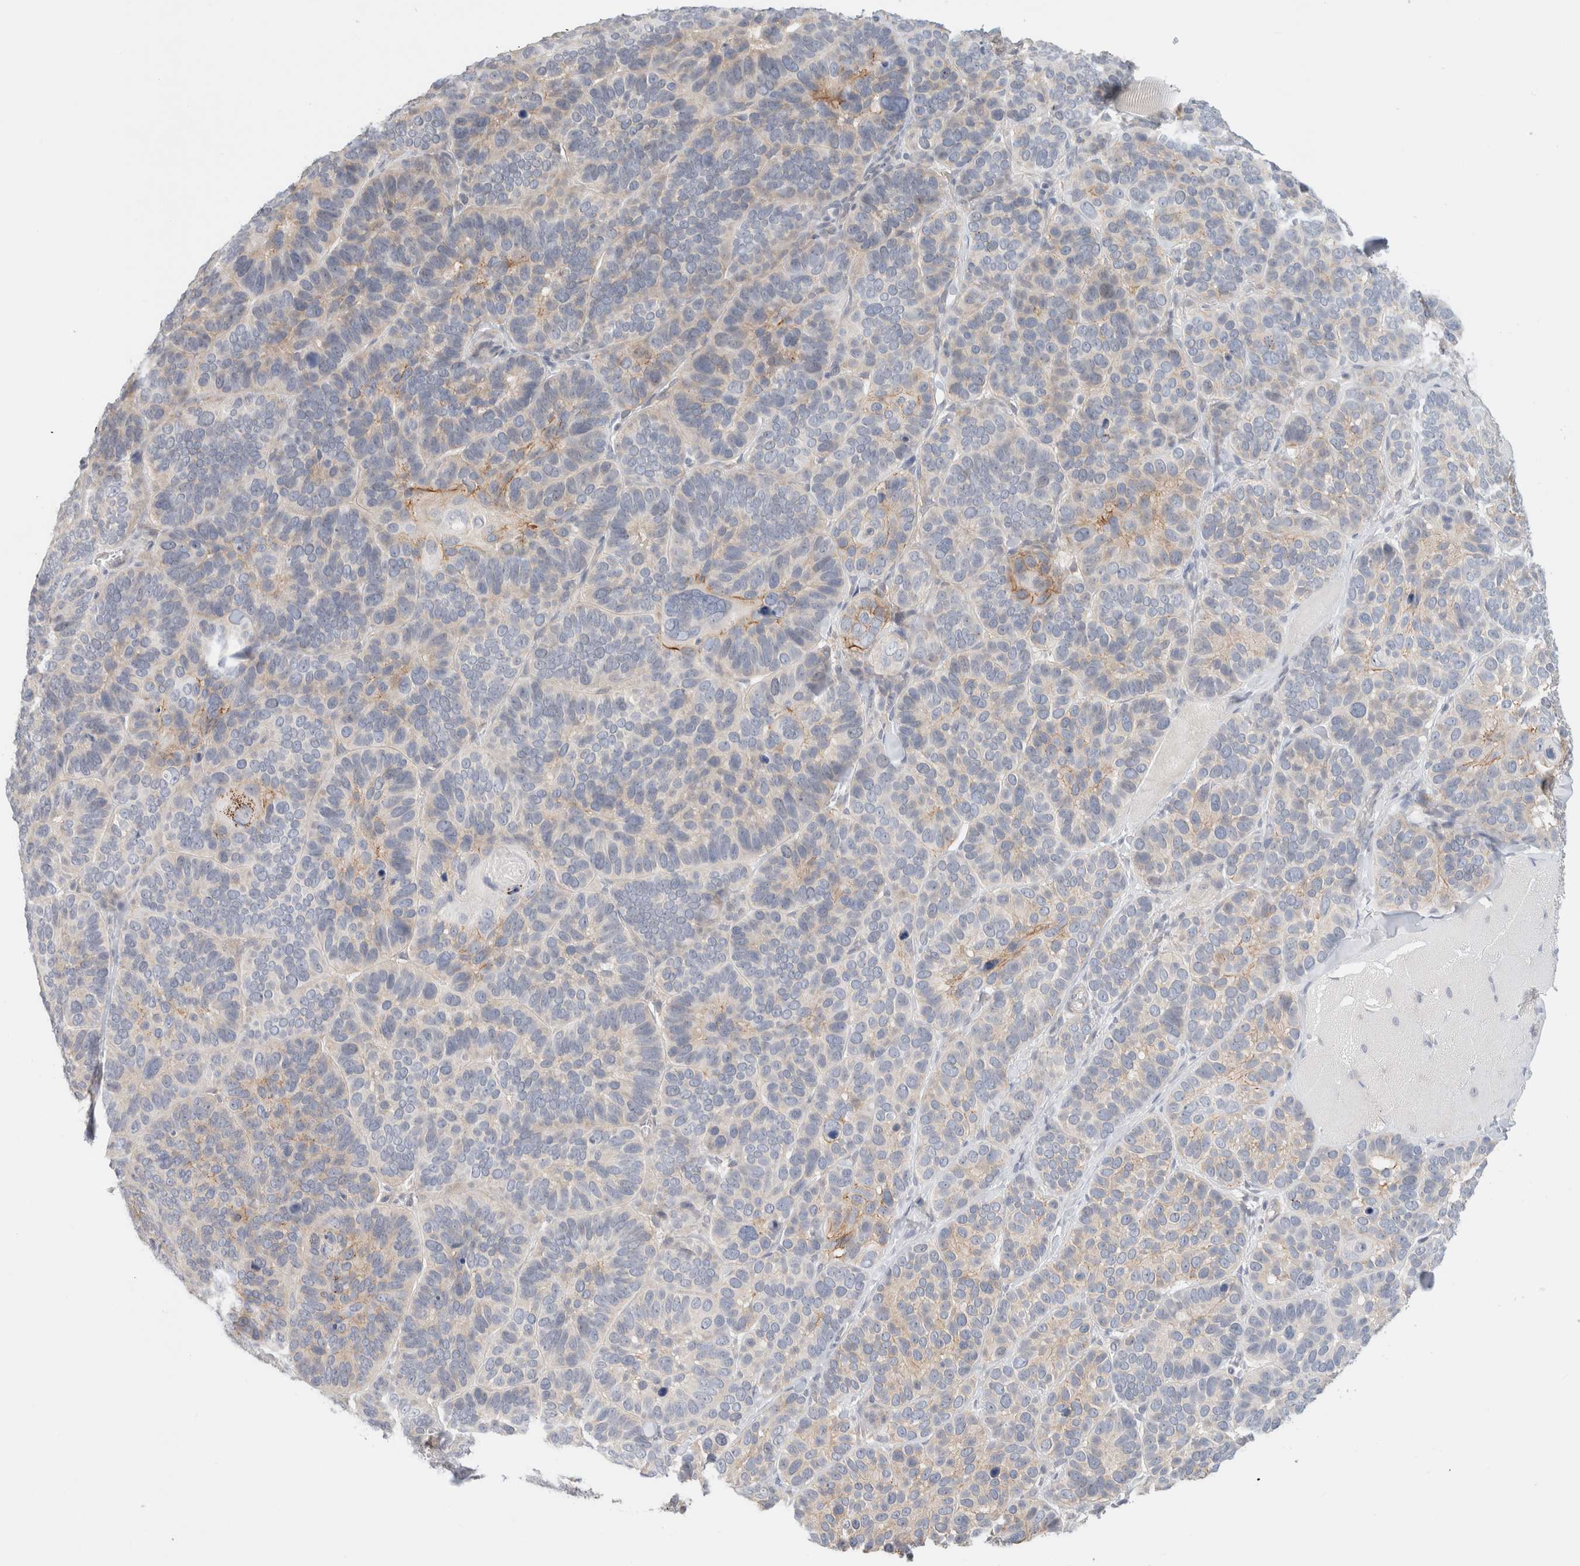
{"staining": {"intensity": "weak", "quantity": "<25%", "location": "cytoplasmic/membranous"}, "tissue": "skin cancer", "cell_type": "Tumor cells", "image_type": "cancer", "snomed": [{"axis": "morphology", "description": "Basal cell carcinoma"}, {"axis": "topography", "description": "Skin"}], "caption": "Immunohistochemical staining of human basal cell carcinoma (skin) shows no significant expression in tumor cells.", "gene": "SPRTN", "patient": {"sex": "male", "age": 62}}